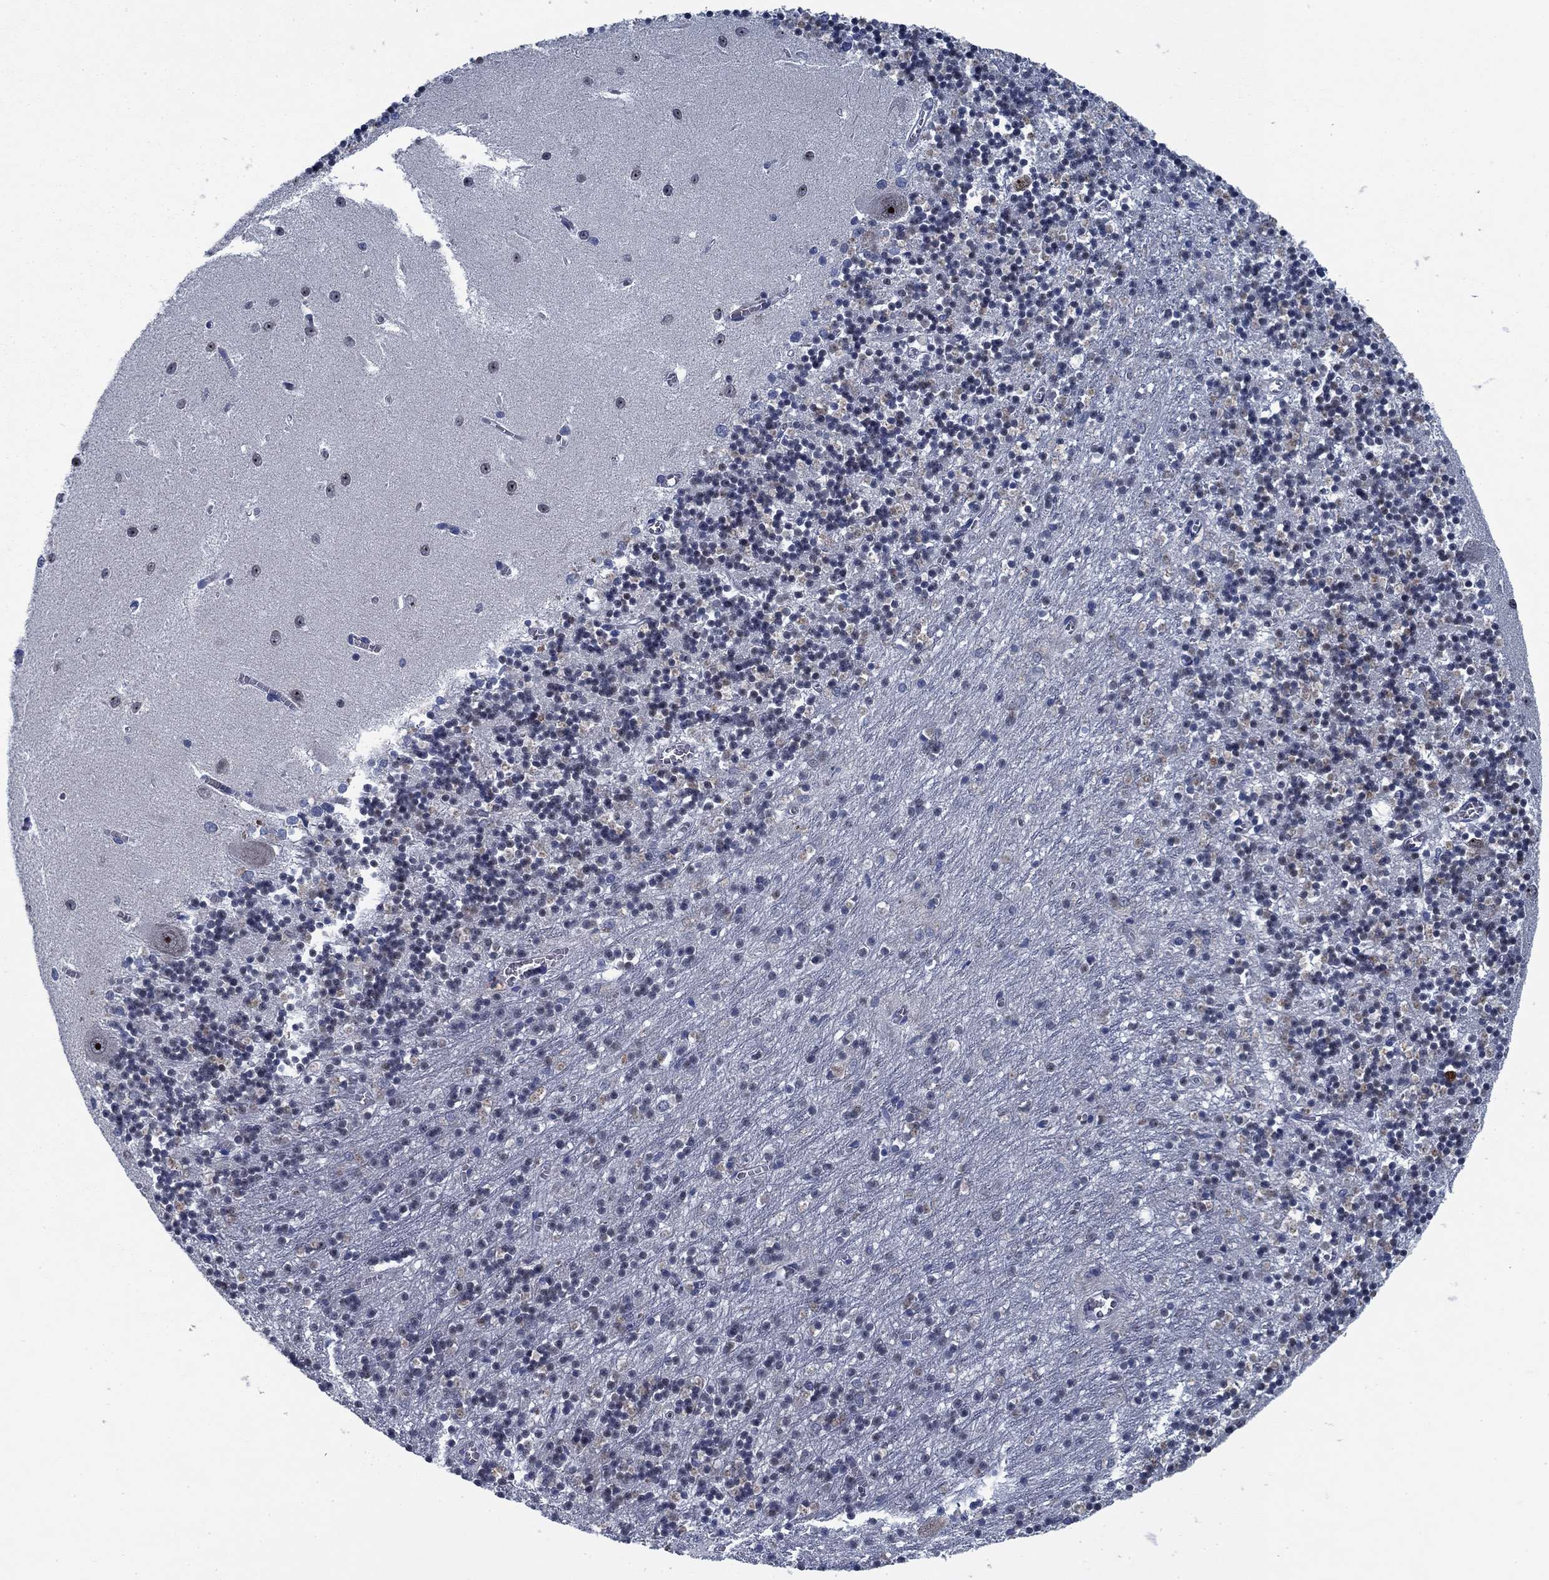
{"staining": {"intensity": "negative", "quantity": "none", "location": "none"}, "tissue": "cerebellum", "cell_type": "Cells in granular layer", "image_type": "normal", "snomed": [{"axis": "morphology", "description": "Normal tissue, NOS"}, {"axis": "topography", "description": "Cerebellum"}], "caption": "Histopathology image shows no protein expression in cells in granular layer of unremarkable cerebellum.", "gene": "PNMA8A", "patient": {"sex": "female", "age": 64}}